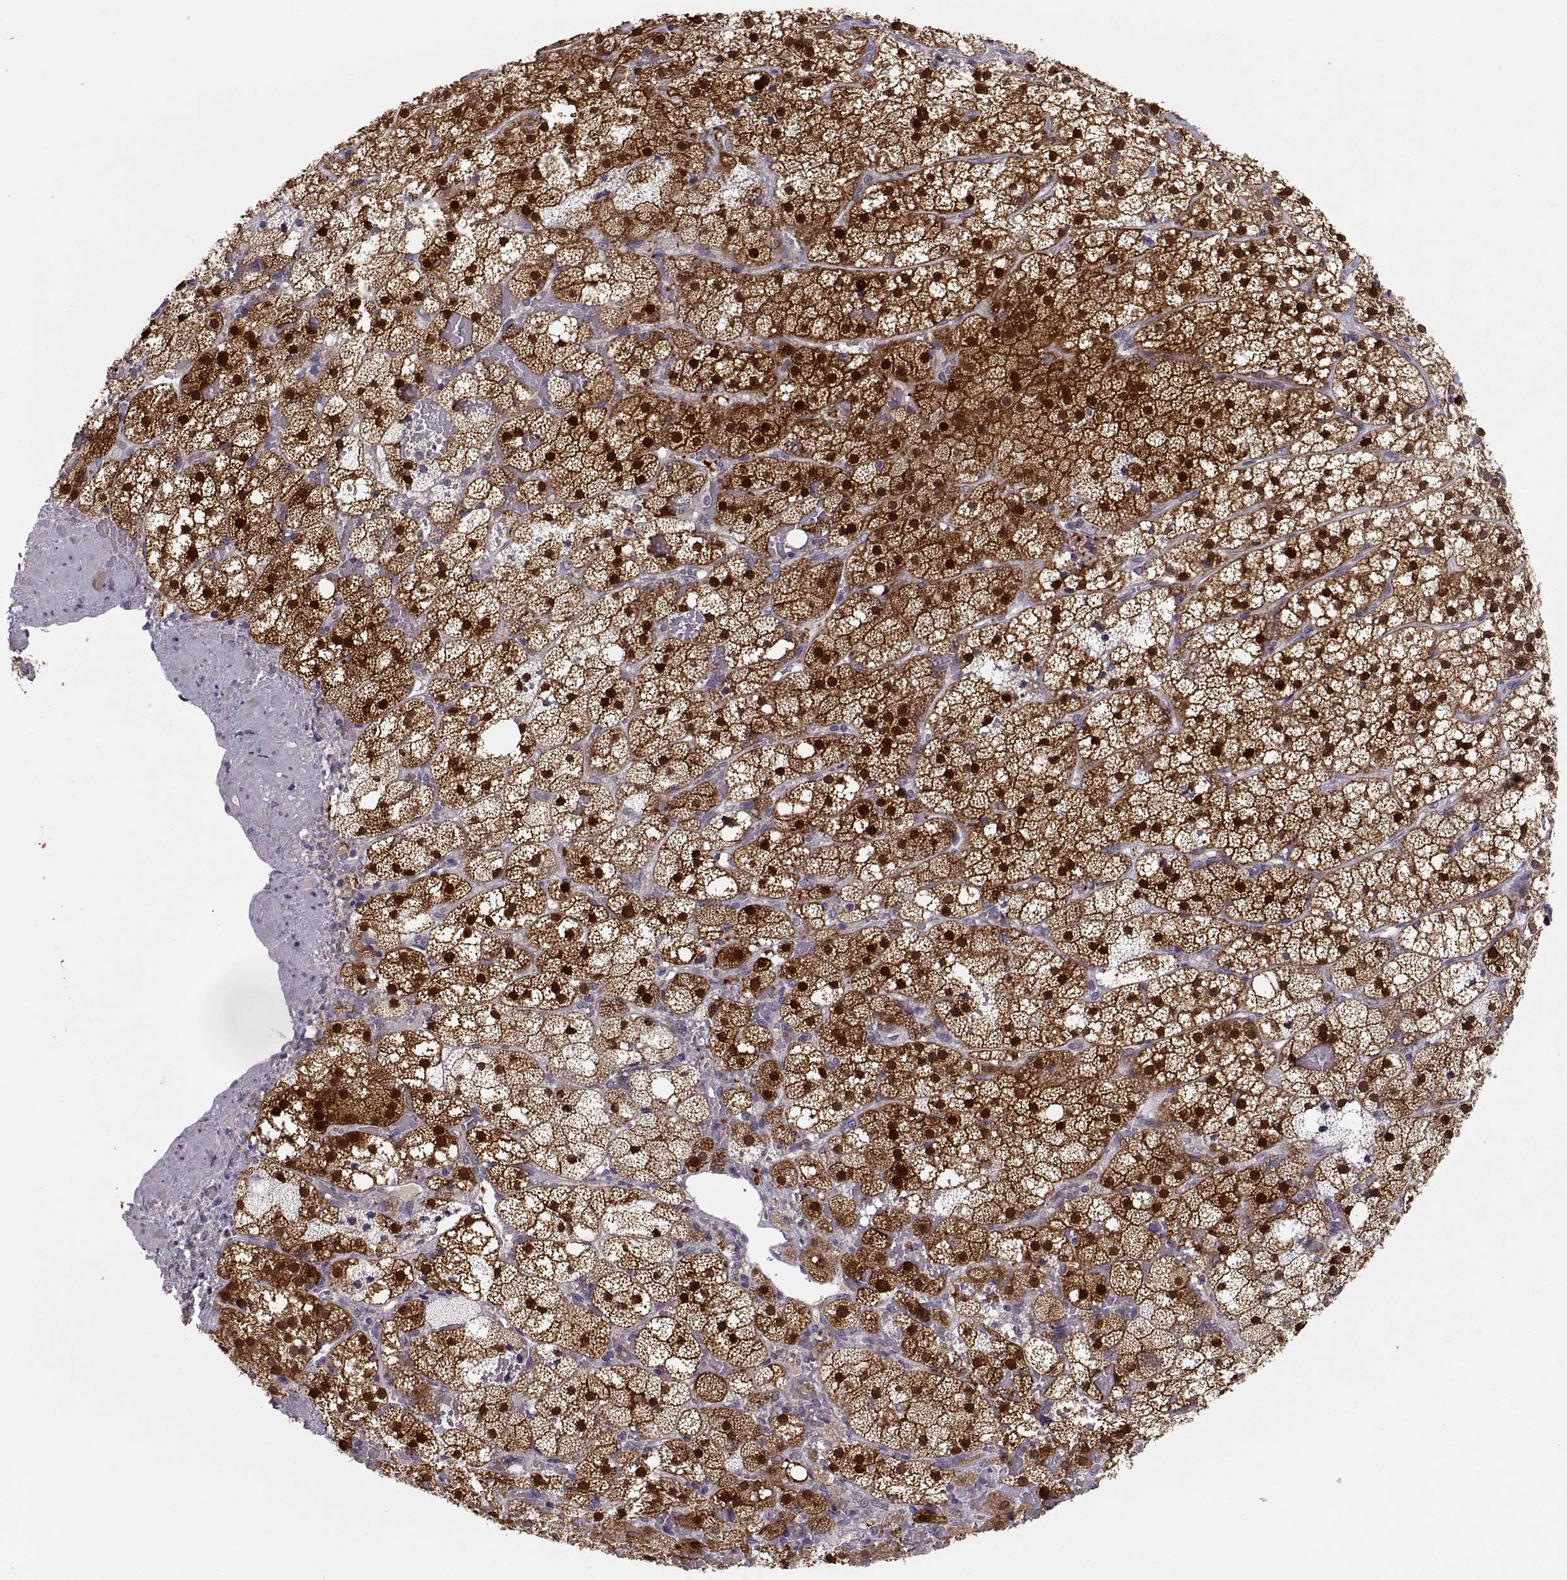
{"staining": {"intensity": "strong", "quantity": "25%-75%", "location": "cytoplasmic/membranous,nuclear"}, "tissue": "adrenal gland", "cell_type": "Glandular cells", "image_type": "normal", "snomed": [{"axis": "morphology", "description": "Normal tissue, NOS"}, {"axis": "topography", "description": "Adrenal gland"}], "caption": "Immunohistochemistry image of unremarkable adrenal gland: adrenal gland stained using IHC shows high levels of strong protein expression localized specifically in the cytoplasmic/membranous,nuclear of glandular cells, appearing as a cytoplasmic/membranous,nuclear brown color.", "gene": "HMGCR", "patient": {"sex": "male", "age": 53}}